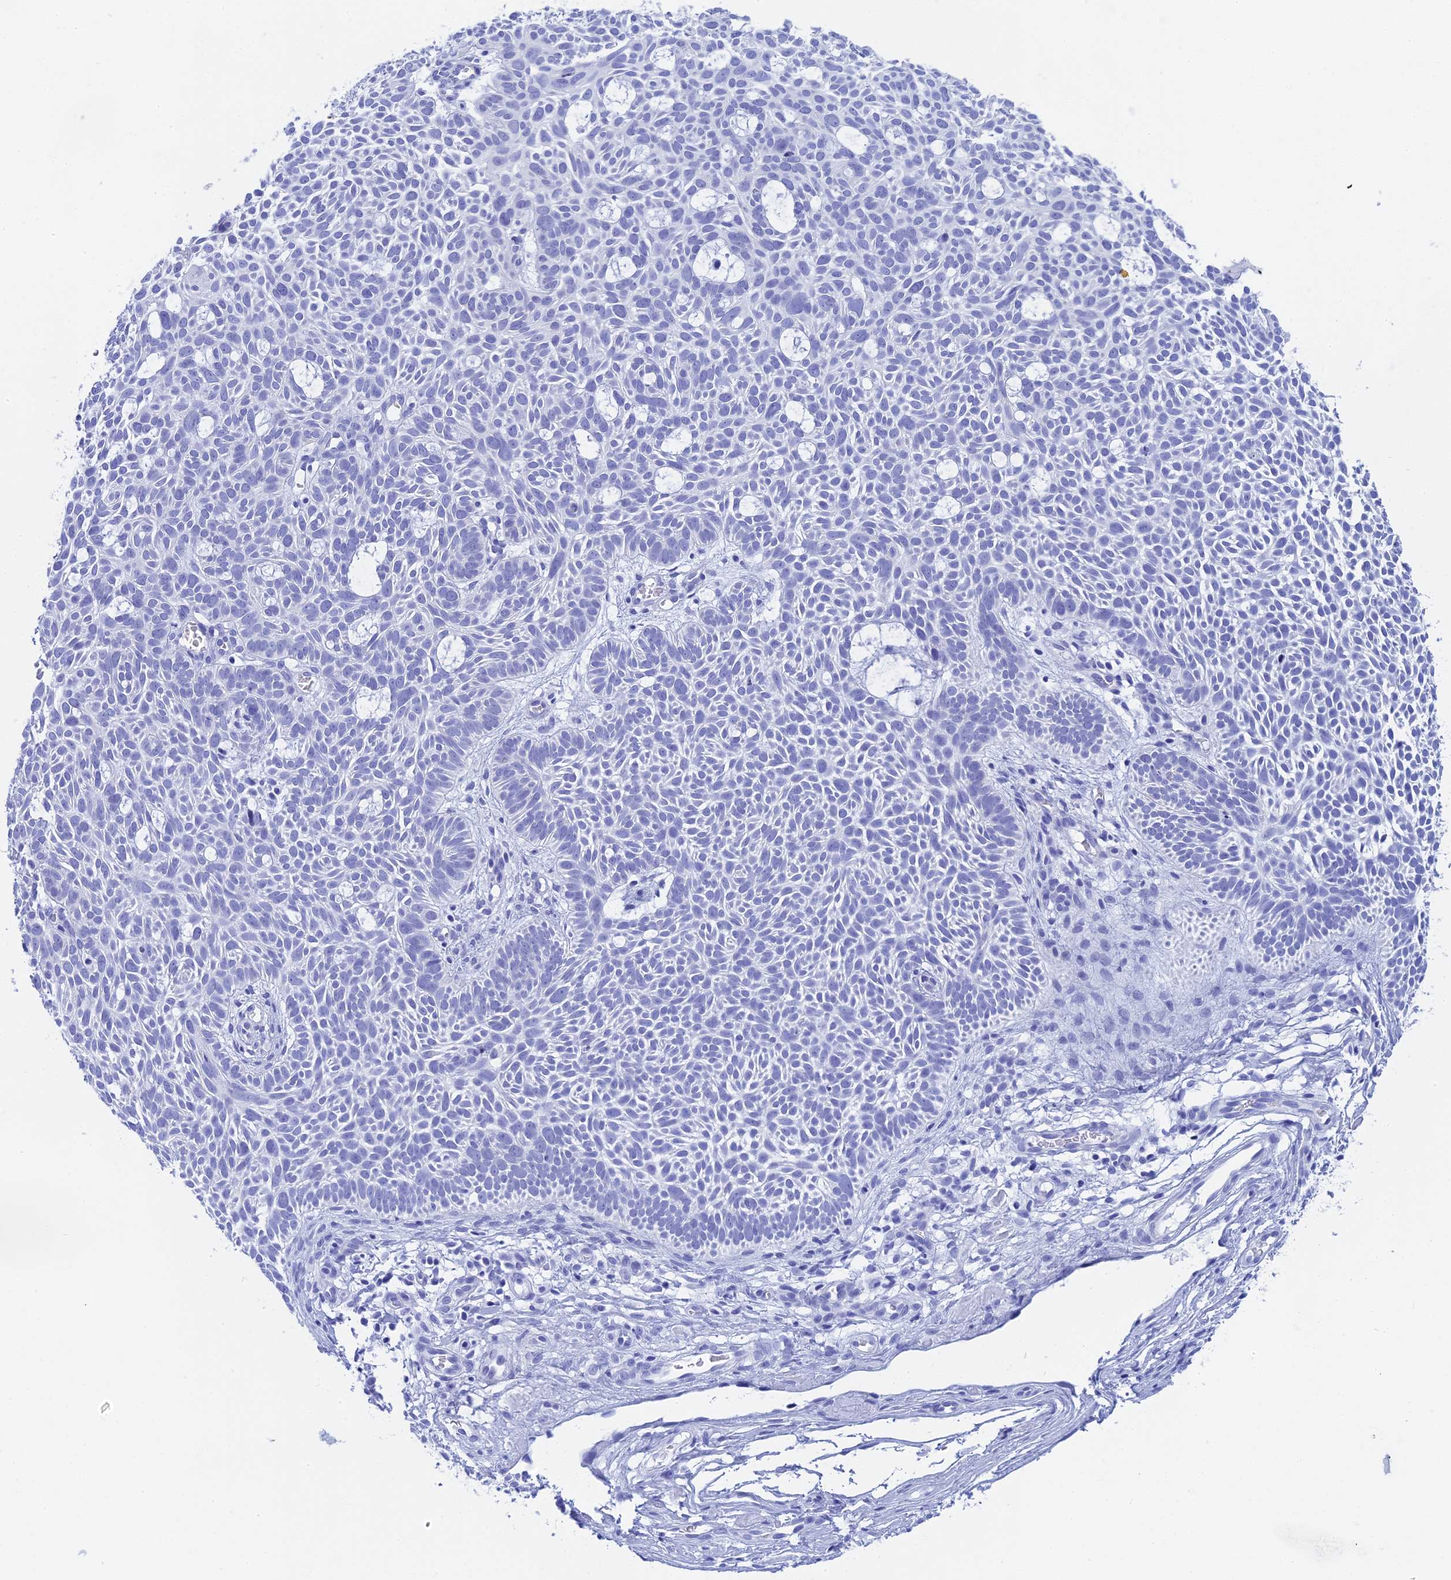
{"staining": {"intensity": "negative", "quantity": "none", "location": "none"}, "tissue": "skin cancer", "cell_type": "Tumor cells", "image_type": "cancer", "snomed": [{"axis": "morphology", "description": "Basal cell carcinoma"}, {"axis": "topography", "description": "Skin"}], "caption": "This is an IHC photomicrograph of skin cancer. There is no staining in tumor cells.", "gene": "TEX101", "patient": {"sex": "male", "age": 69}}